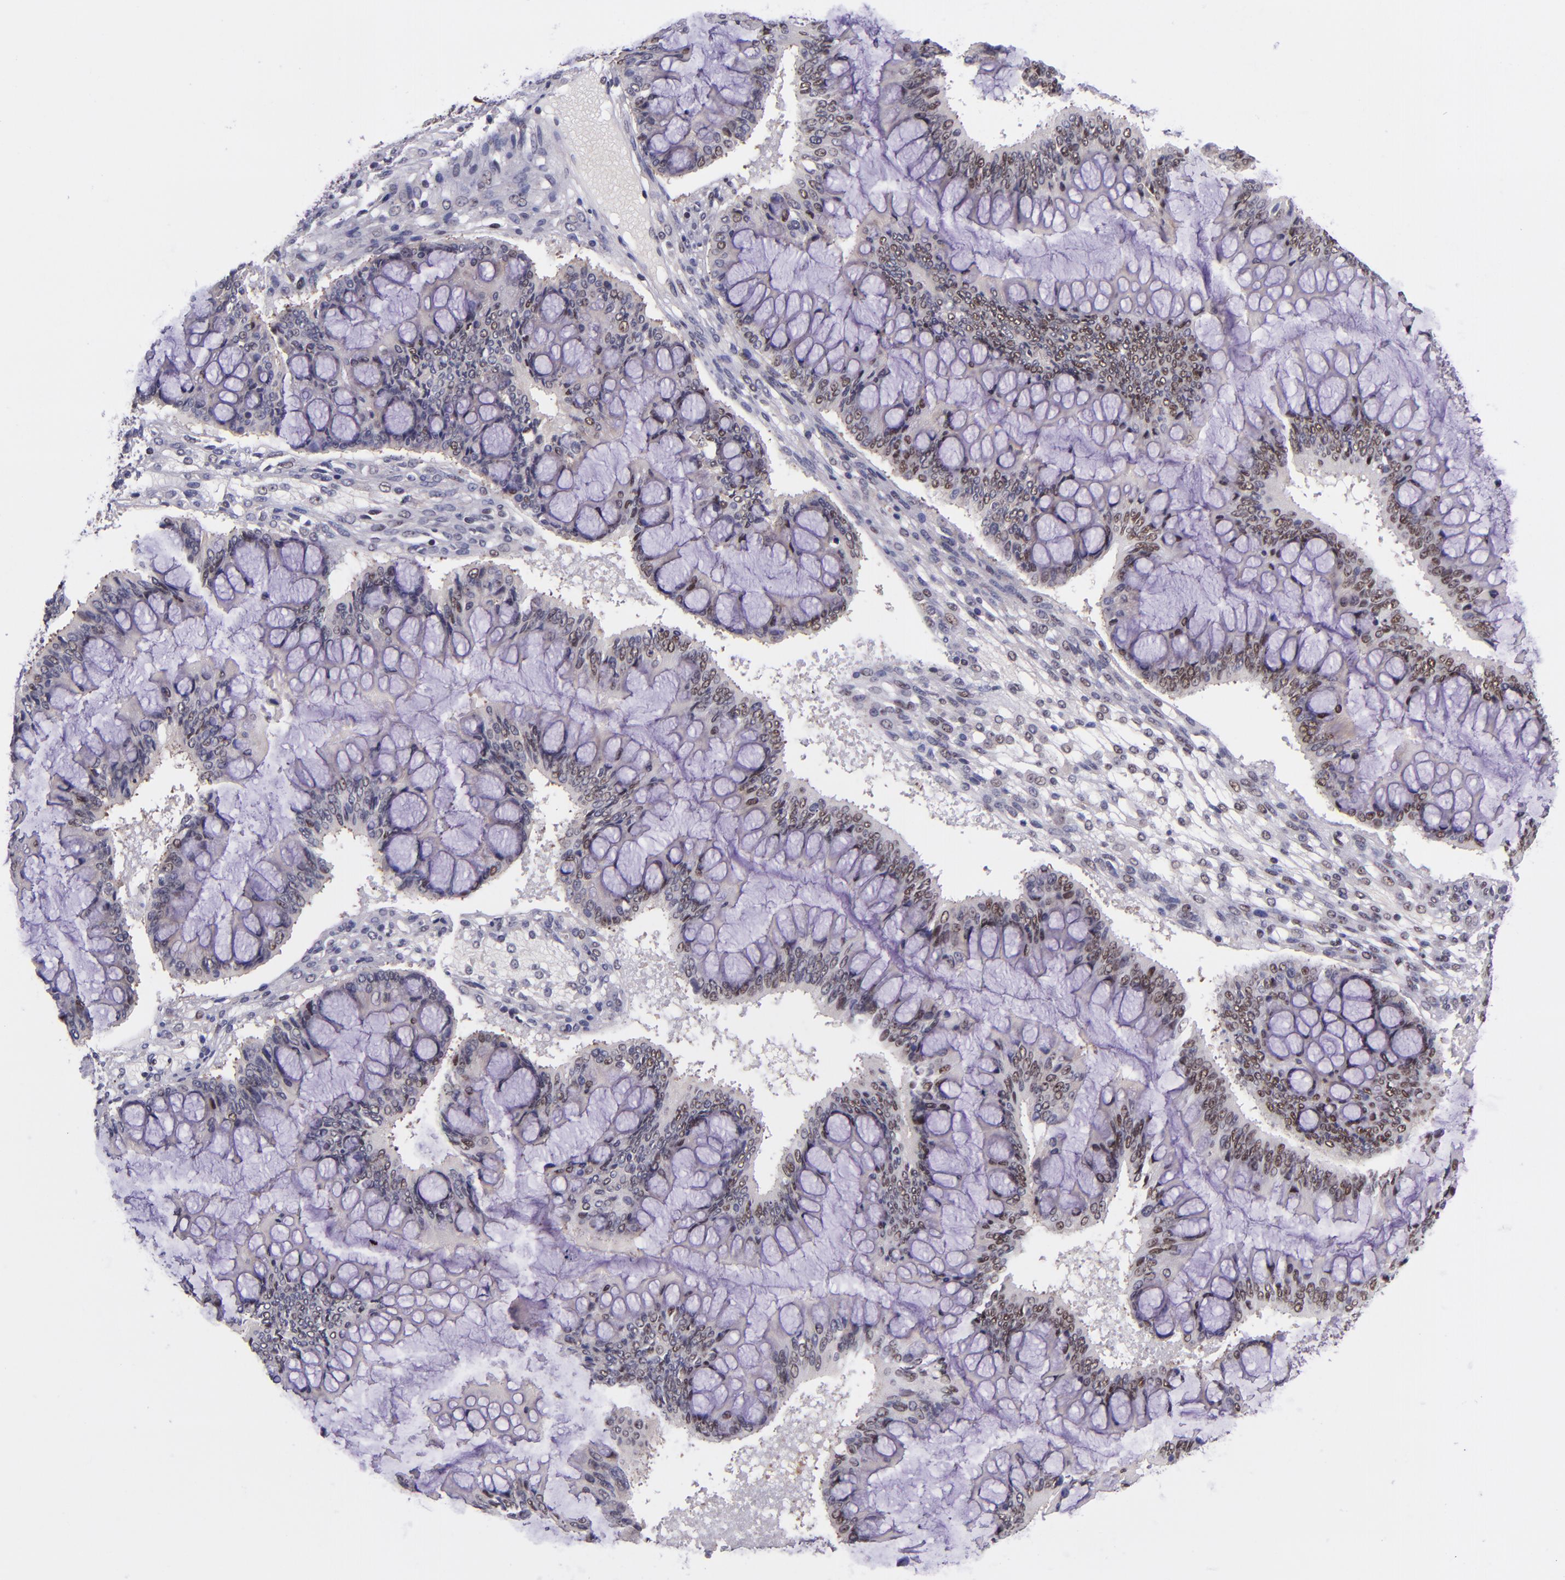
{"staining": {"intensity": "weak", "quantity": "<25%", "location": "nuclear"}, "tissue": "ovarian cancer", "cell_type": "Tumor cells", "image_type": "cancer", "snomed": [{"axis": "morphology", "description": "Cystadenocarcinoma, mucinous, NOS"}, {"axis": "topography", "description": "Ovary"}], "caption": "Tumor cells show no significant protein staining in mucinous cystadenocarcinoma (ovarian).", "gene": "GPKOW", "patient": {"sex": "female", "age": 73}}